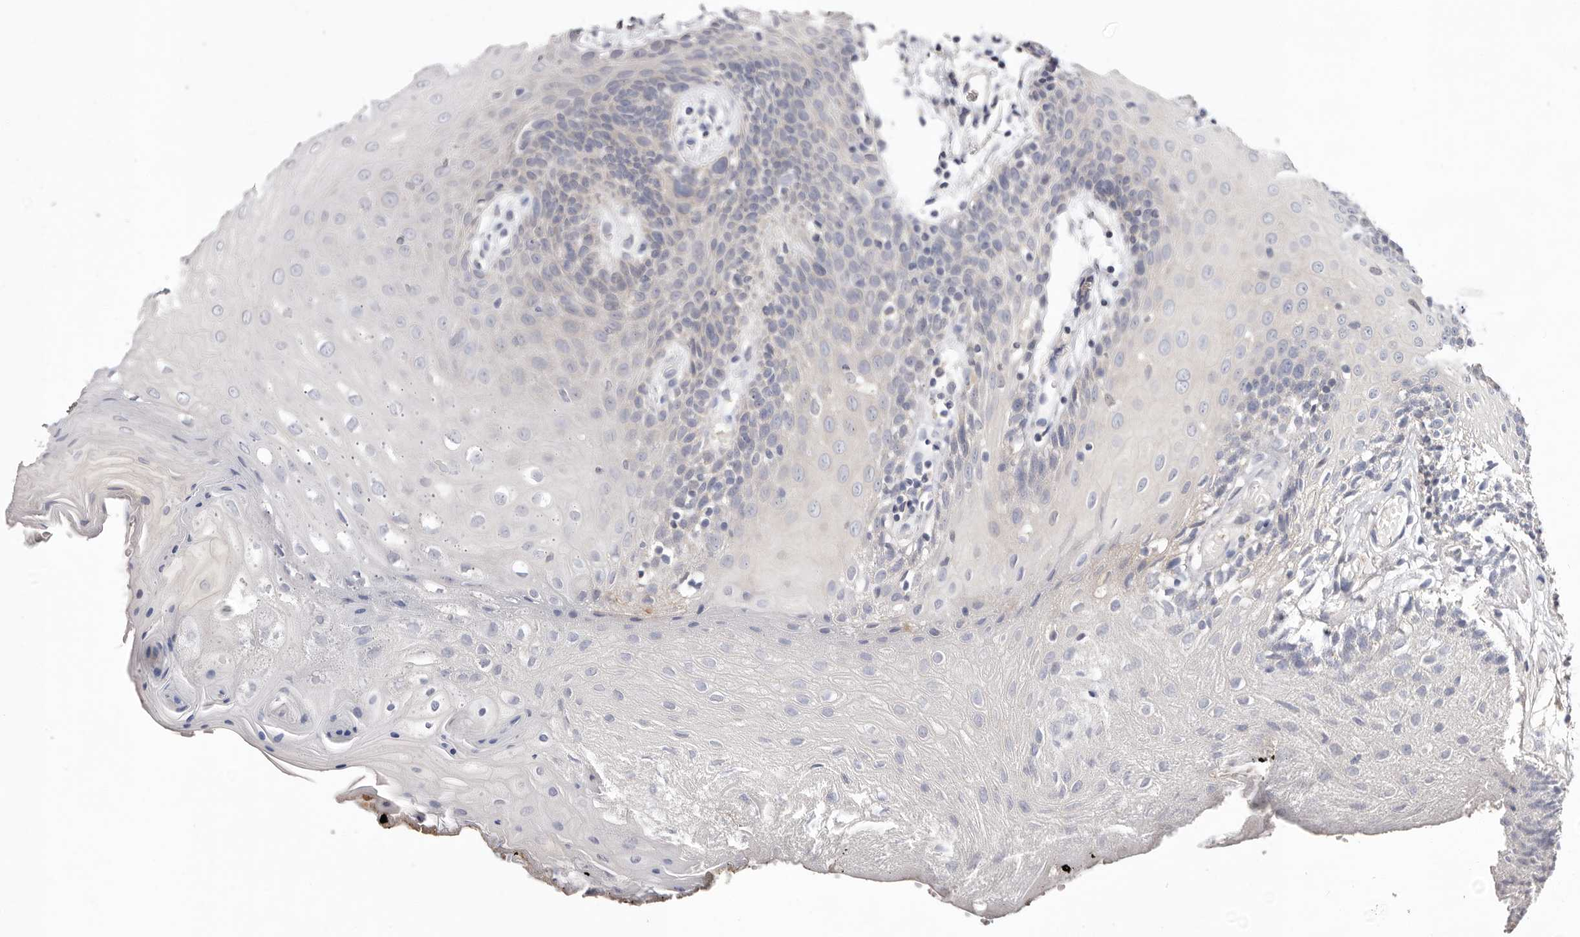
{"staining": {"intensity": "moderate", "quantity": "<25%", "location": "cytoplasmic/membranous"}, "tissue": "oral mucosa", "cell_type": "Squamous epithelial cells", "image_type": "normal", "snomed": [{"axis": "morphology", "description": "Normal tissue, NOS"}, {"axis": "morphology", "description": "Squamous cell carcinoma, NOS"}, {"axis": "topography", "description": "Skeletal muscle"}, {"axis": "topography", "description": "Oral tissue"}, {"axis": "topography", "description": "Salivary gland"}, {"axis": "topography", "description": "Head-Neck"}], "caption": "Protein staining by IHC shows moderate cytoplasmic/membranous positivity in about <25% of squamous epithelial cells in normal oral mucosa. The protein of interest is stained brown, and the nuclei are stained in blue (DAB IHC with brightfield microscopy, high magnification).", "gene": "LMLN", "patient": {"sex": "male", "age": 54}}